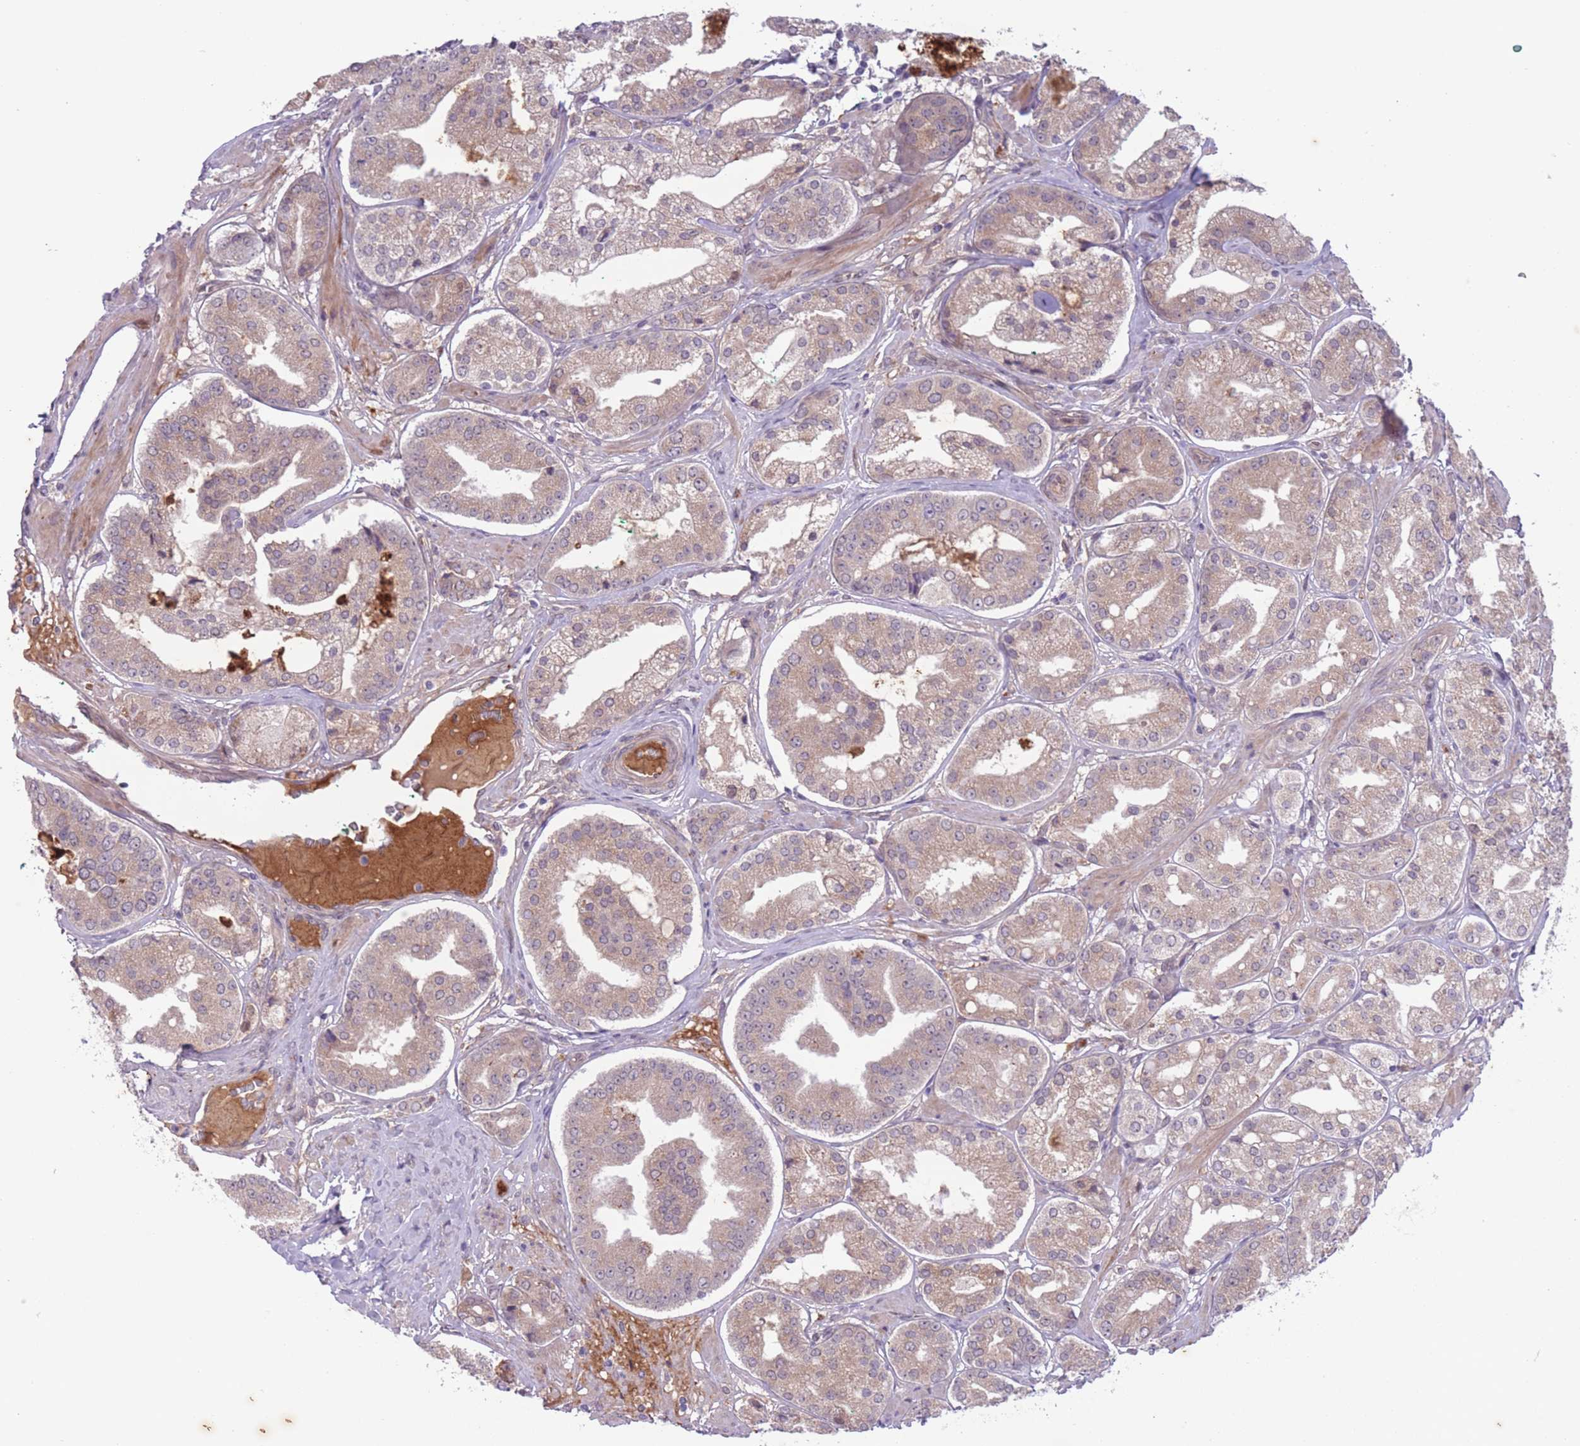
{"staining": {"intensity": "moderate", "quantity": ">75%", "location": "cytoplasmic/membranous"}, "tissue": "prostate cancer", "cell_type": "Tumor cells", "image_type": "cancer", "snomed": [{"axis": "morphology", "description": "Adenocarcinoma, High grade"}, {"axis": "topography", "description": "Prostate"}], "caption": "Prostate cancer stained with DAB (3,3'-diaminobenzidine) IHC exhibits medium levels of moderate cytoplasmic/membranous expression in about >75% of tumor cells.", "gene": "ARPIN", "patient": {"sex": "male", "age": 63}}